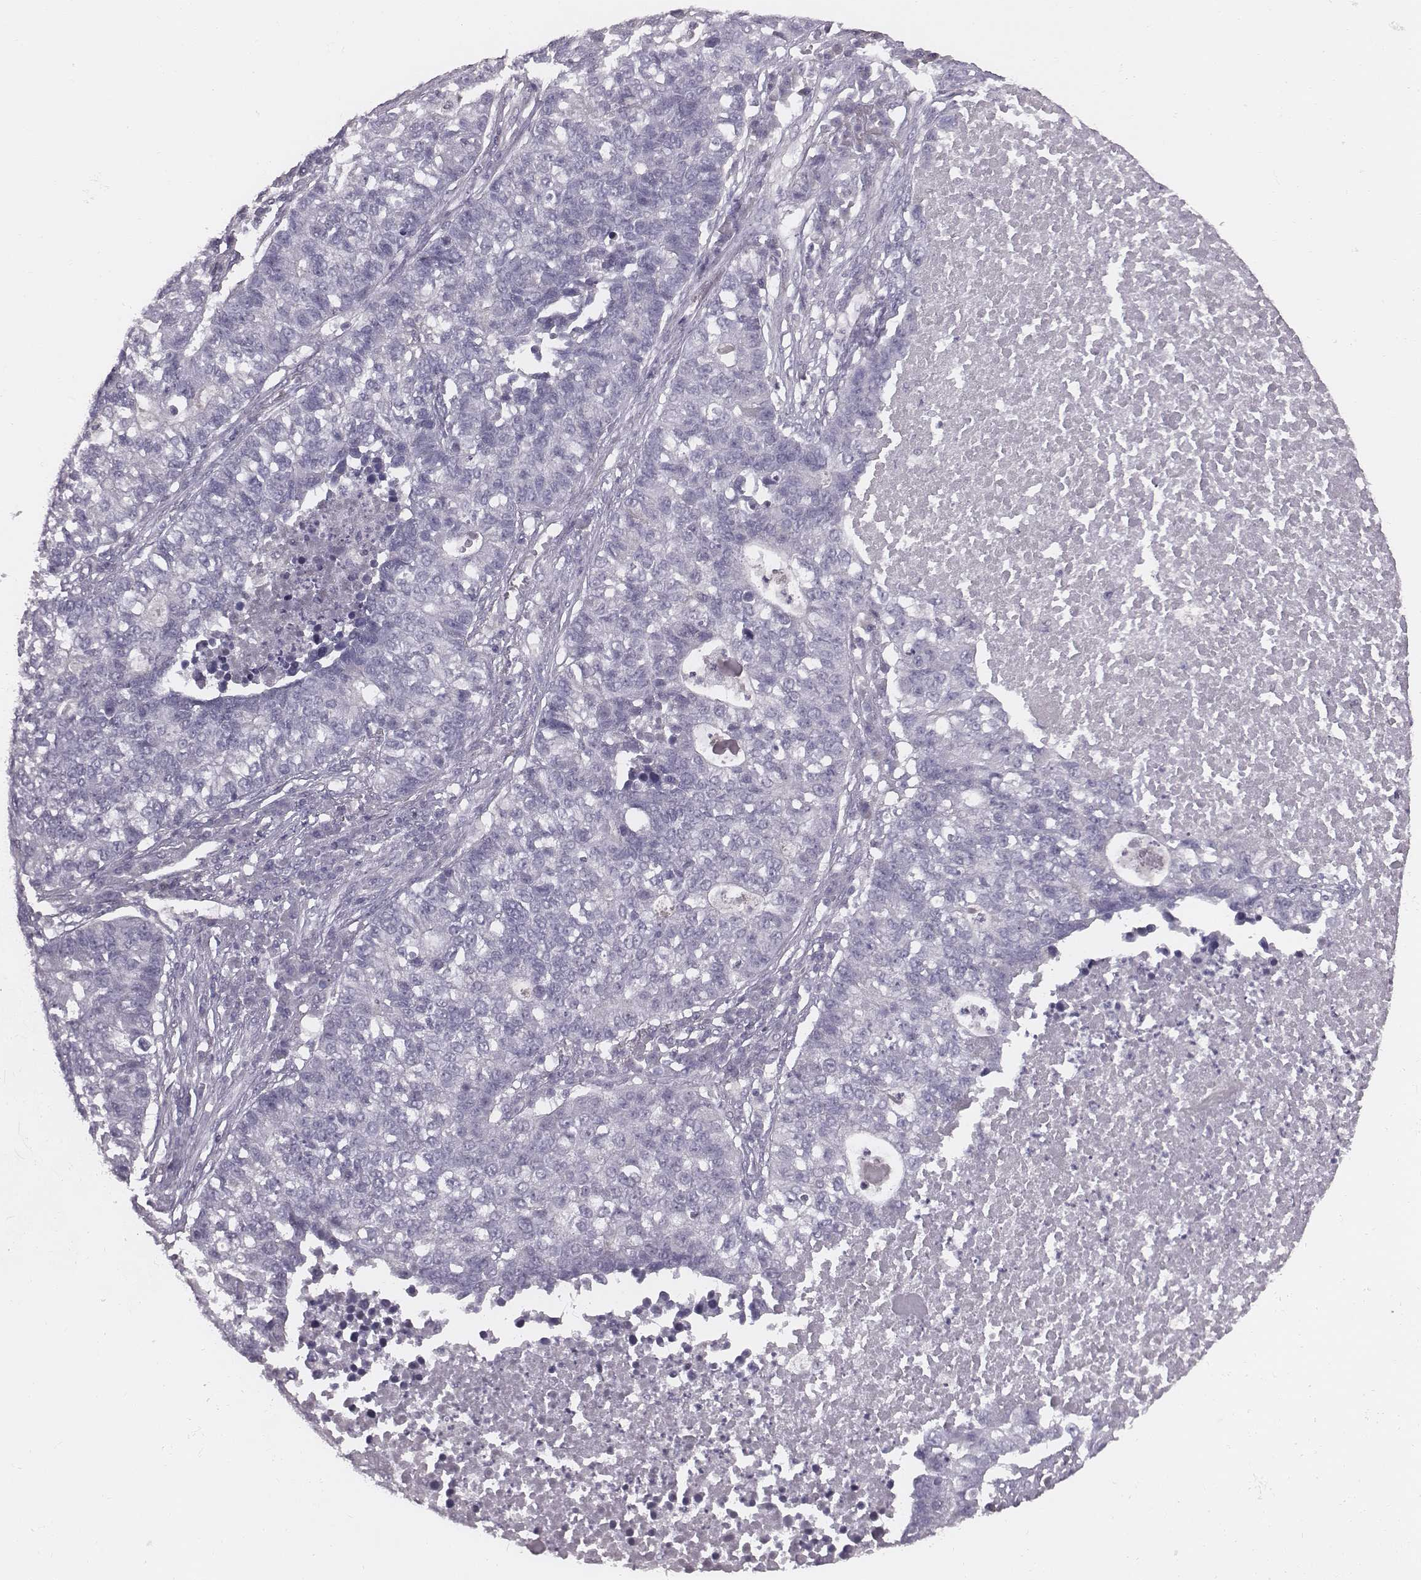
{"staining": {"intensity": "negative", "quantity": "none", "location": "none"}, "tissue": "lung cancer", "cell_type": "Tumor cells", "image_type": "cancer", "snomed": [{"axis": "morphology", "description": "Adenocarcinoma, NOS"}, {"axis": "topography", "description": "Lung"}], "caption": "DAB immunohistochemical staining of lung adenocarcinoma demonstrates no significant staining in tumor cells.", "gene": "PDE8B", "patient": {"sex": "male", "age": 57}}